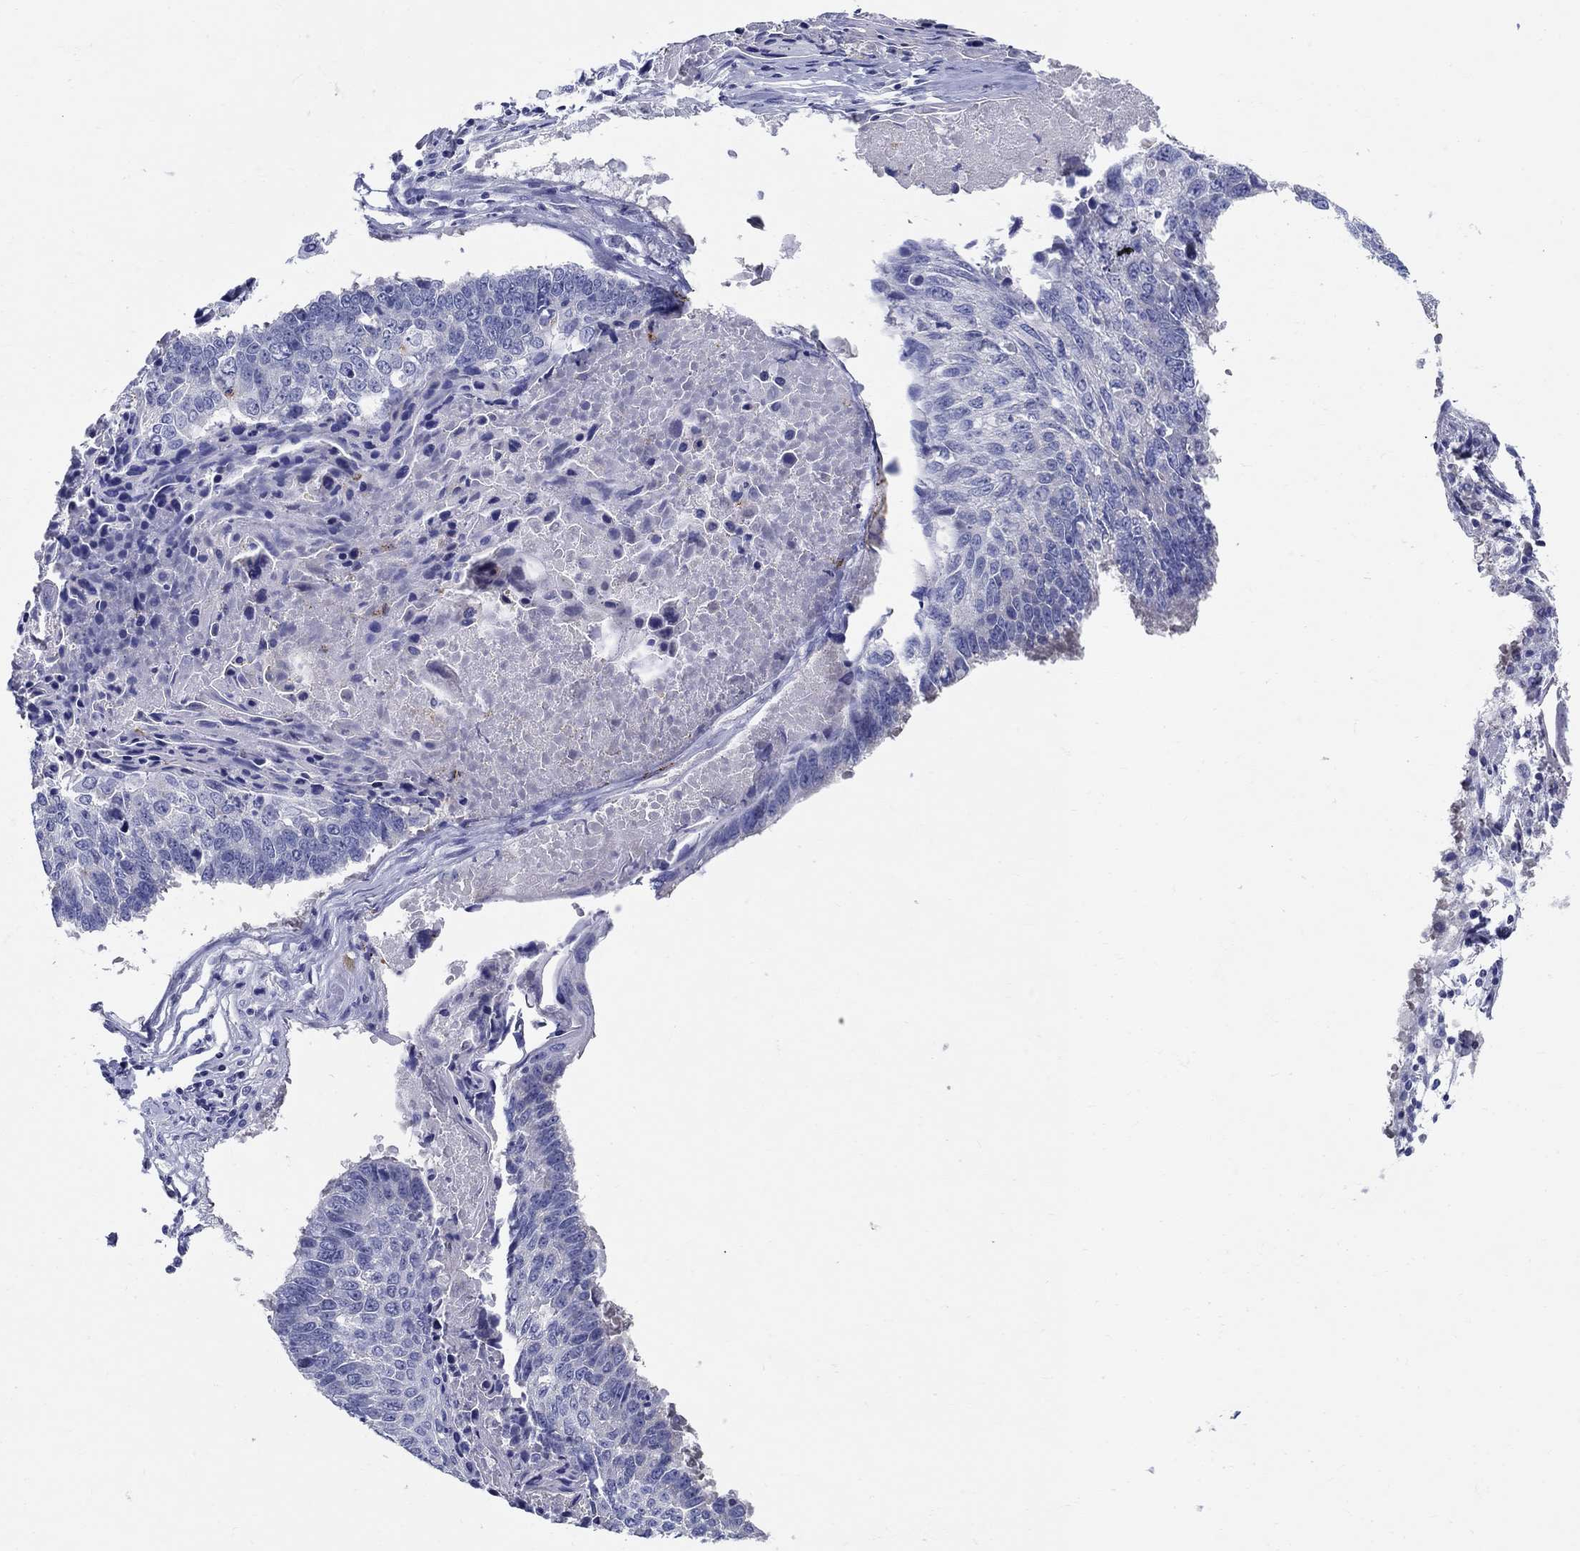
{"staining": {"intensity": "negative", "quantity": "none", "location": "none"}, "tissue": "lung cancer", "cell_type": "Tumor cells", "image_type": "cancer", "snomed": [{"axis": "morphology", "description": "Squamous cell carcinoma, NOS"}, {"axis": "topography", "description": "Lung"}], "caption": "This is an IHC photomicrograph of lung squamous cell carcinoma. There is no positivity in tumor cells.", "gene": "CRYGD", "patient": {"sex": "male", "age": 73}}